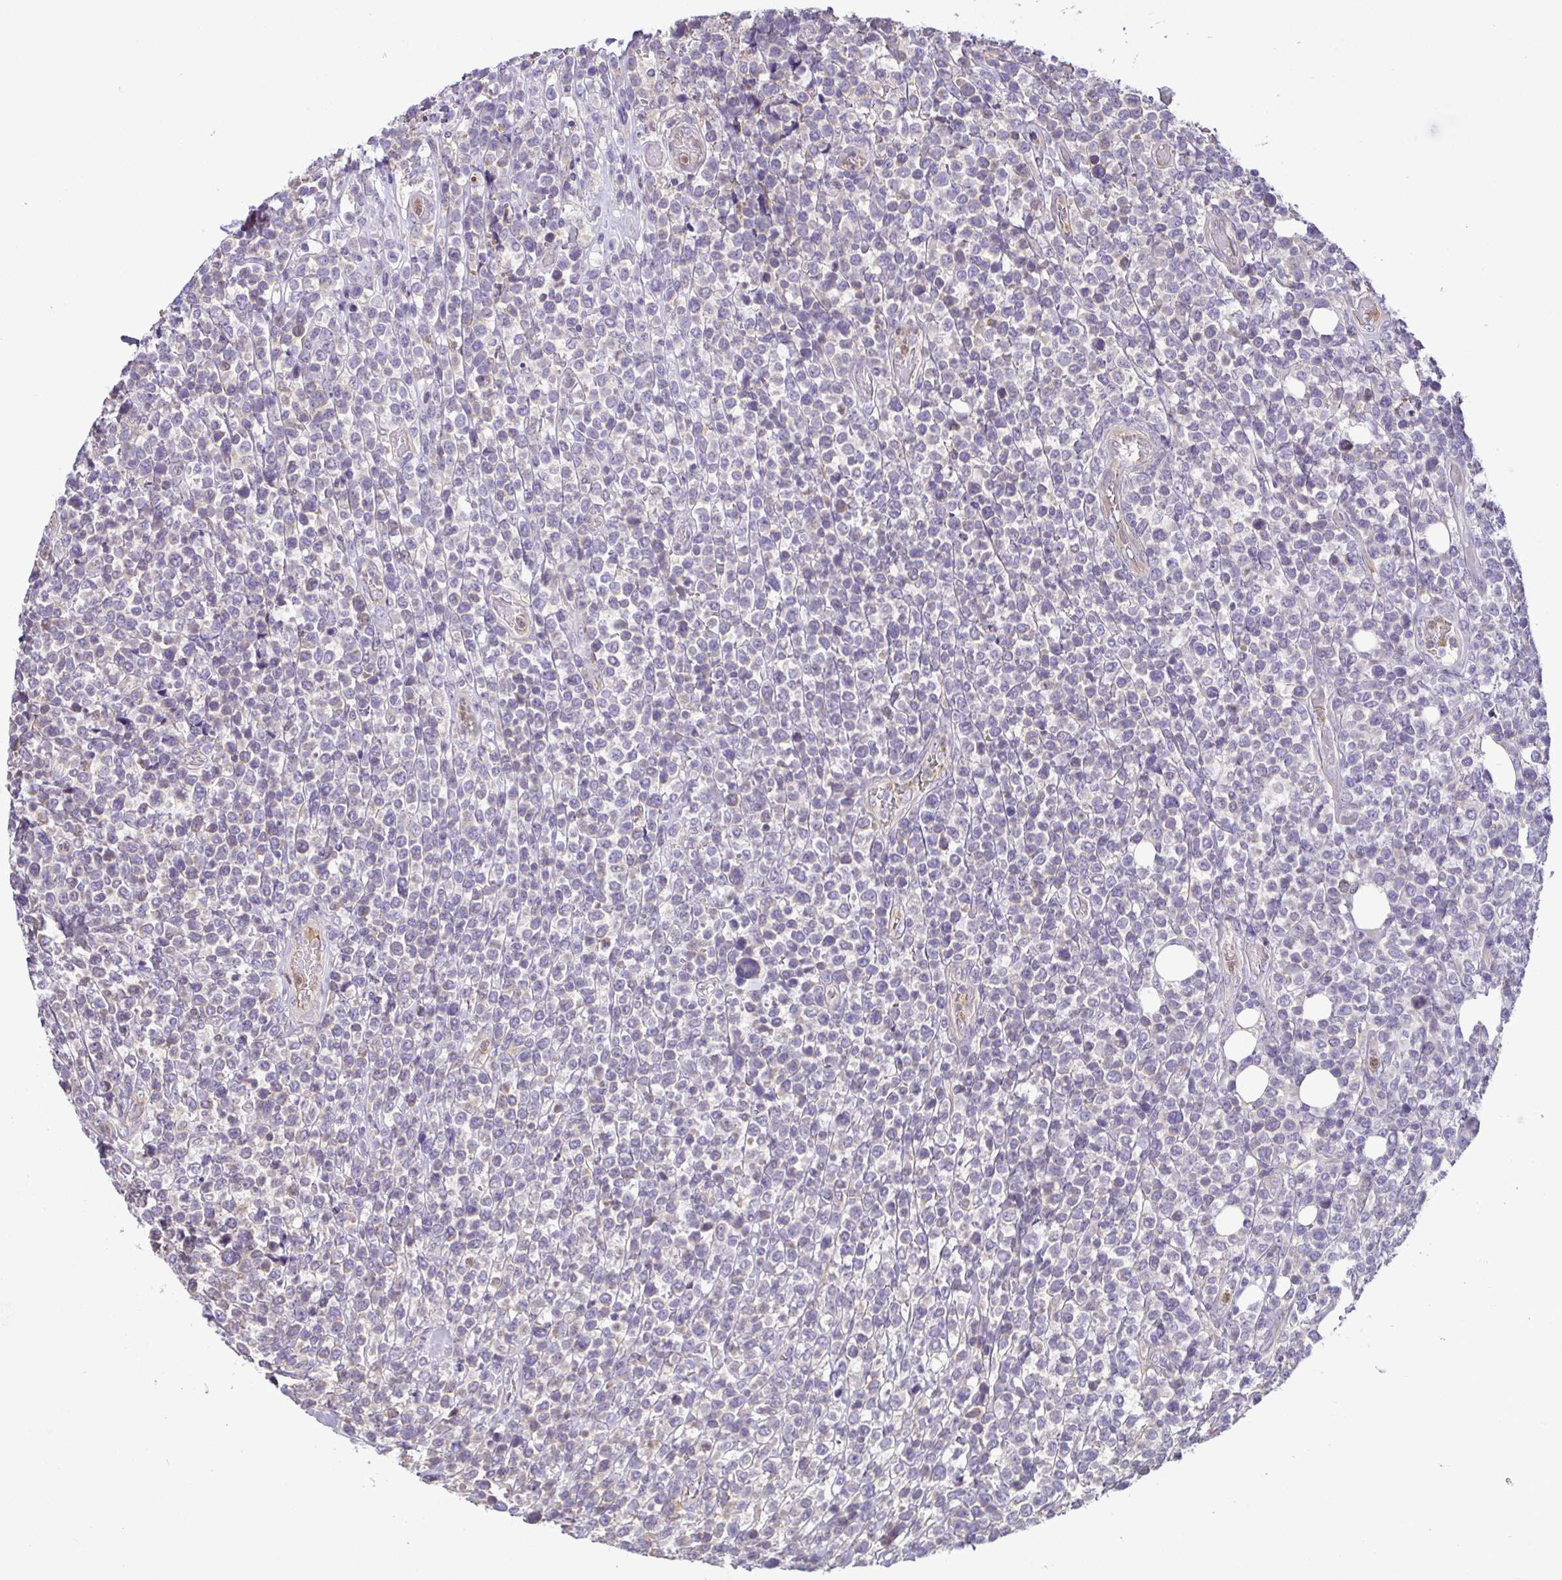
{"staining": {"intensity": "negative", "quantity": "none", "location": "none"}, "tissue": "lymphoma", "cell_type": "Tumor cells", "image_type": "cancer", "snomed": [{"axis": "morphology", "description": "Malignant lymphoma, non-Hodgkin's type, High grade"}, {"axis": "topography", "description": "Soft tissue"}], "caption": "Immunohistochemical staining of malignant lymphoma, non-Hodgkin's type (high-grade) shows no significant expression in tumor cells. (Brightfield microscopy of DAB immunohistochemistry at high magnification).", "gene": "MYL10", "patient": {"sex": "female", "age": 56}}